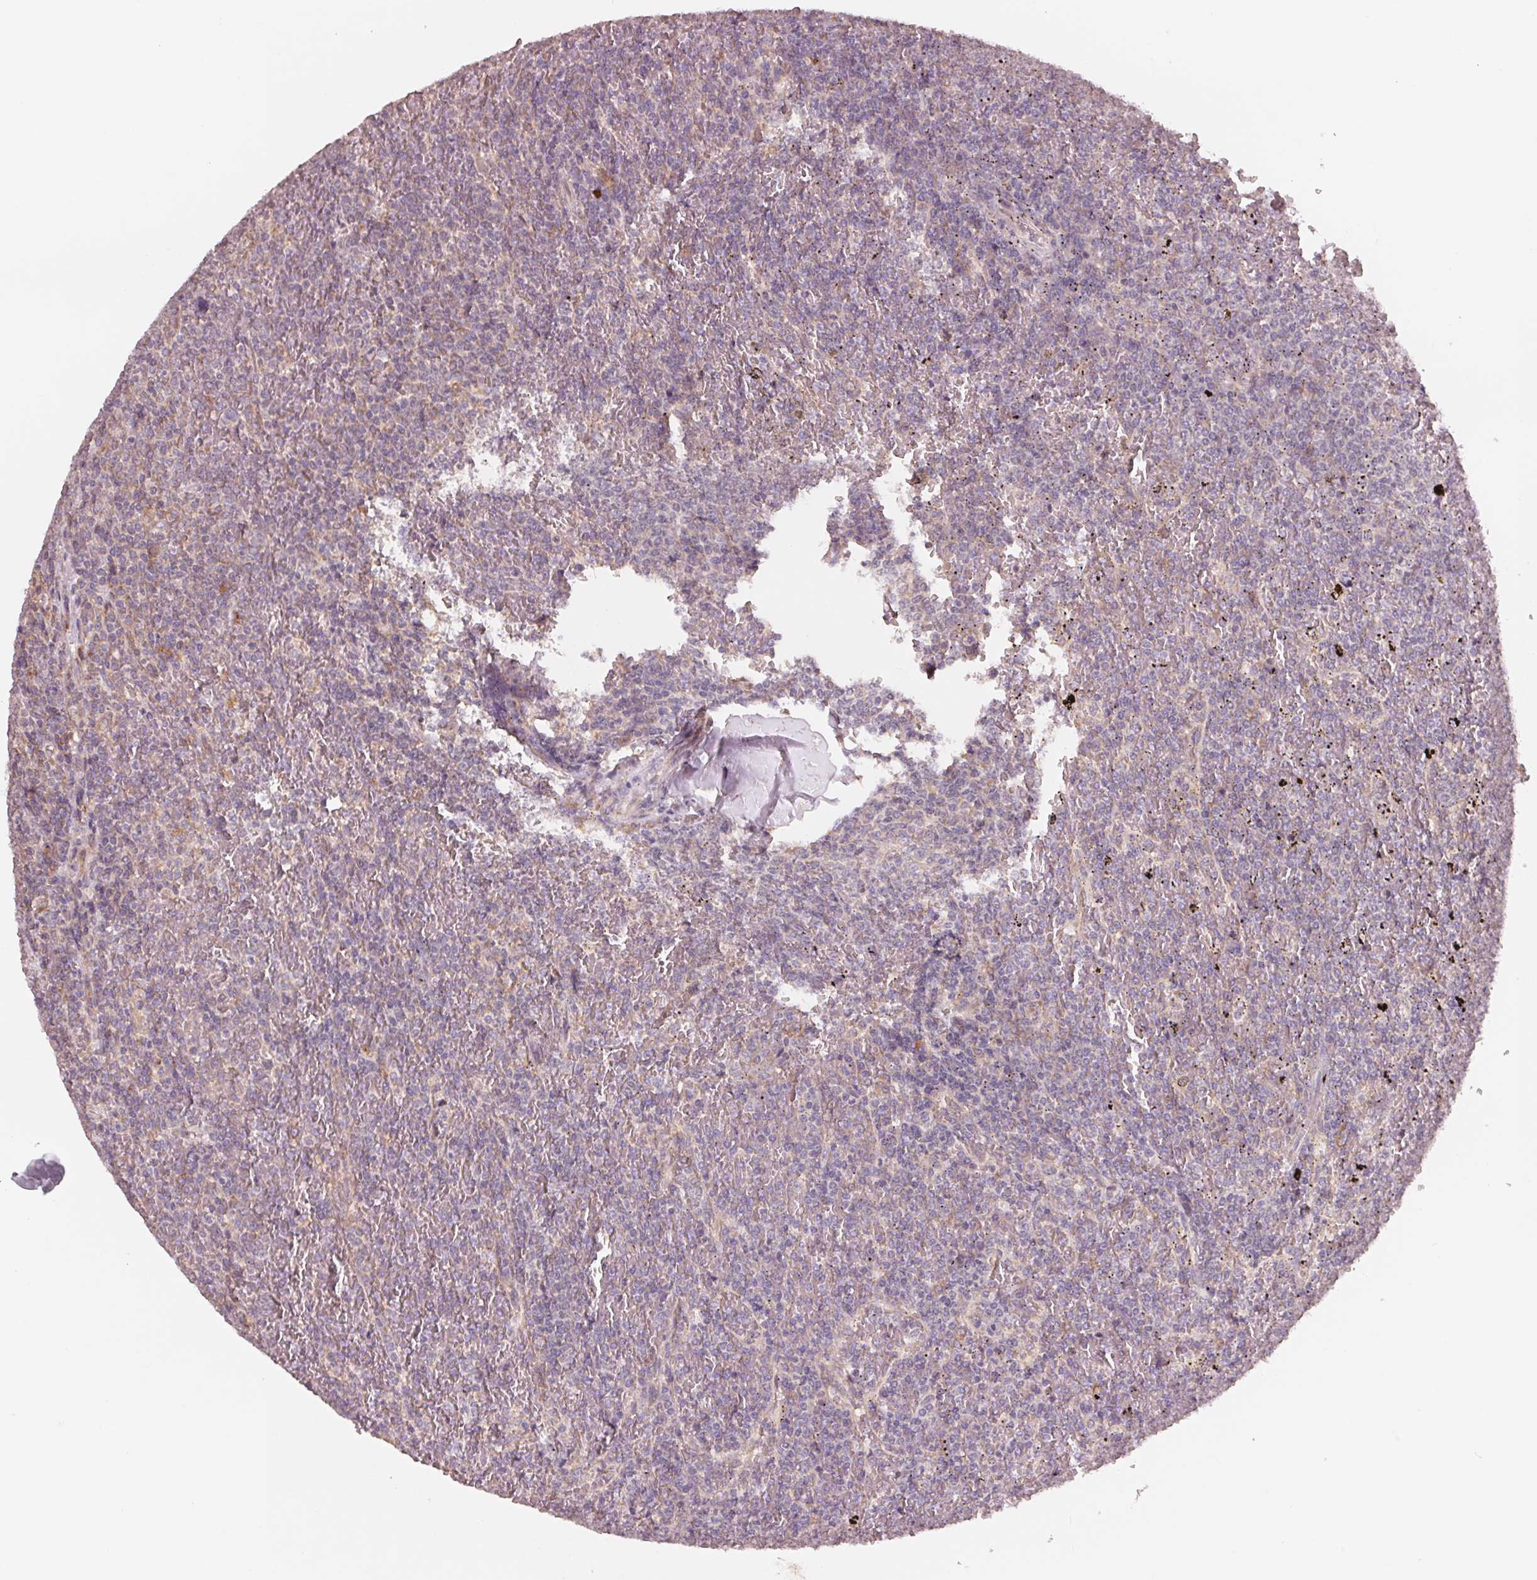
{"staining": {"intensity": "negative", "quantity": "none", "location": "none"}, "tissue": "lymphoma", "cell_type": "Tumor cells", "image_type": "cancer", "snomed": [{"axis": "morphology", "description": "Malignant lymphoma, non-Hodgkin's type, Low grade"}, {"axis": "topography", "description": "Spleen"}], "caption": "The photomicrograph shows no significant staining in tumor cells of lymphoma.", "gene": "GIGYF2", "patient": {"sex": "female", "age": 77}}